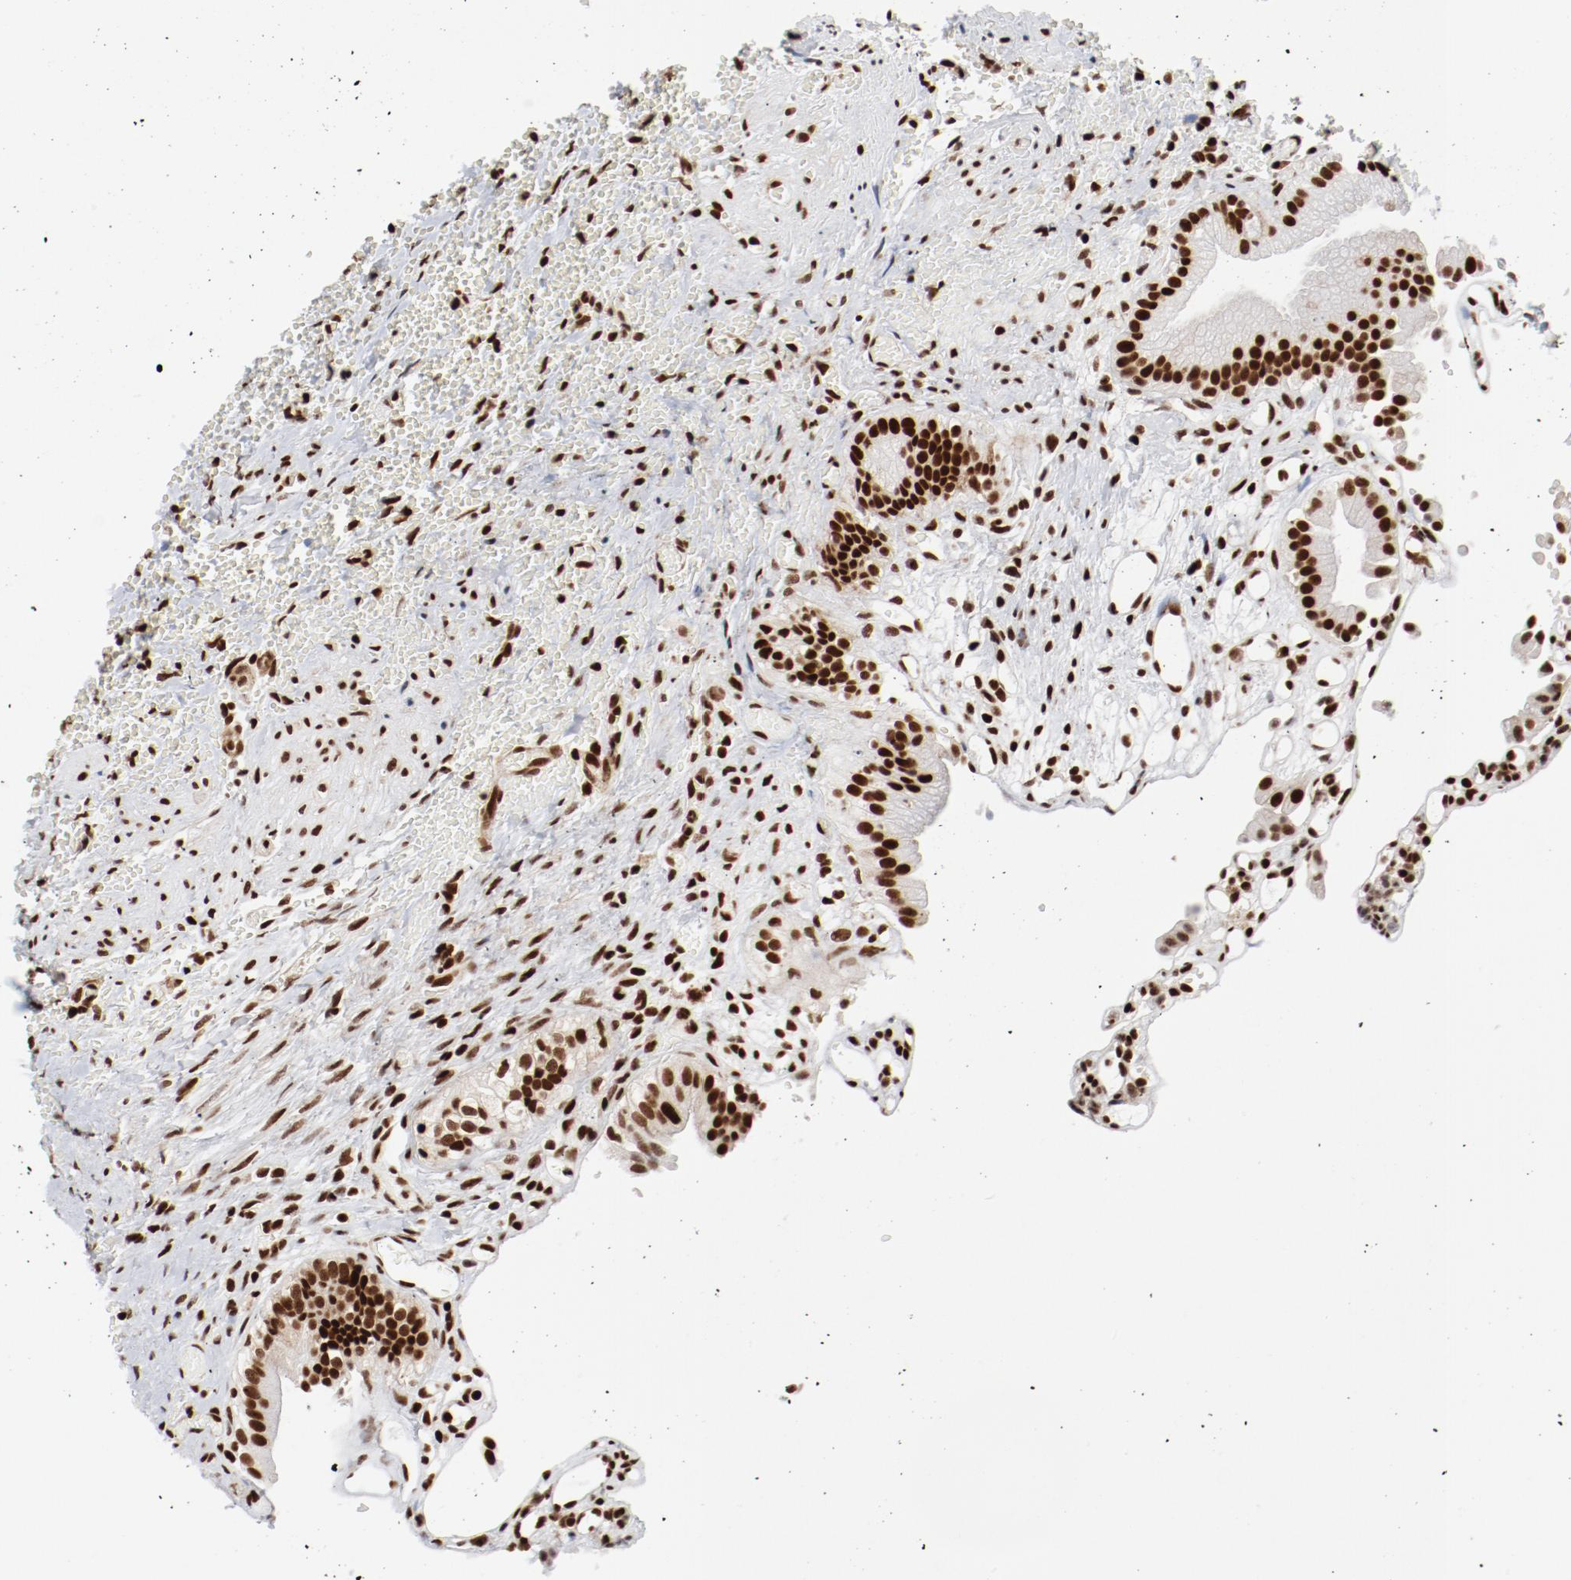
{"staining": {"intensity": "strong", "quantity": ">75%", "location": "nuclear"}, "tissue": "gallbladder", "cell_type": "Glandular cells", "image_type": "normal", "snomed": [{"axis": "morphology", "description": "Normal tissue, NOS"}, {"axis": "topography", "description": "Gallbladder"}], "caption": "Protein staining exhibits strong nuclear positivity in approximately >75% of glandular cells in unremarkable gallbladder. (IHC, brightfield microscopy, high magnification).", "gene": "NFYB", "patient": {"sex": "male", "age": 65}}